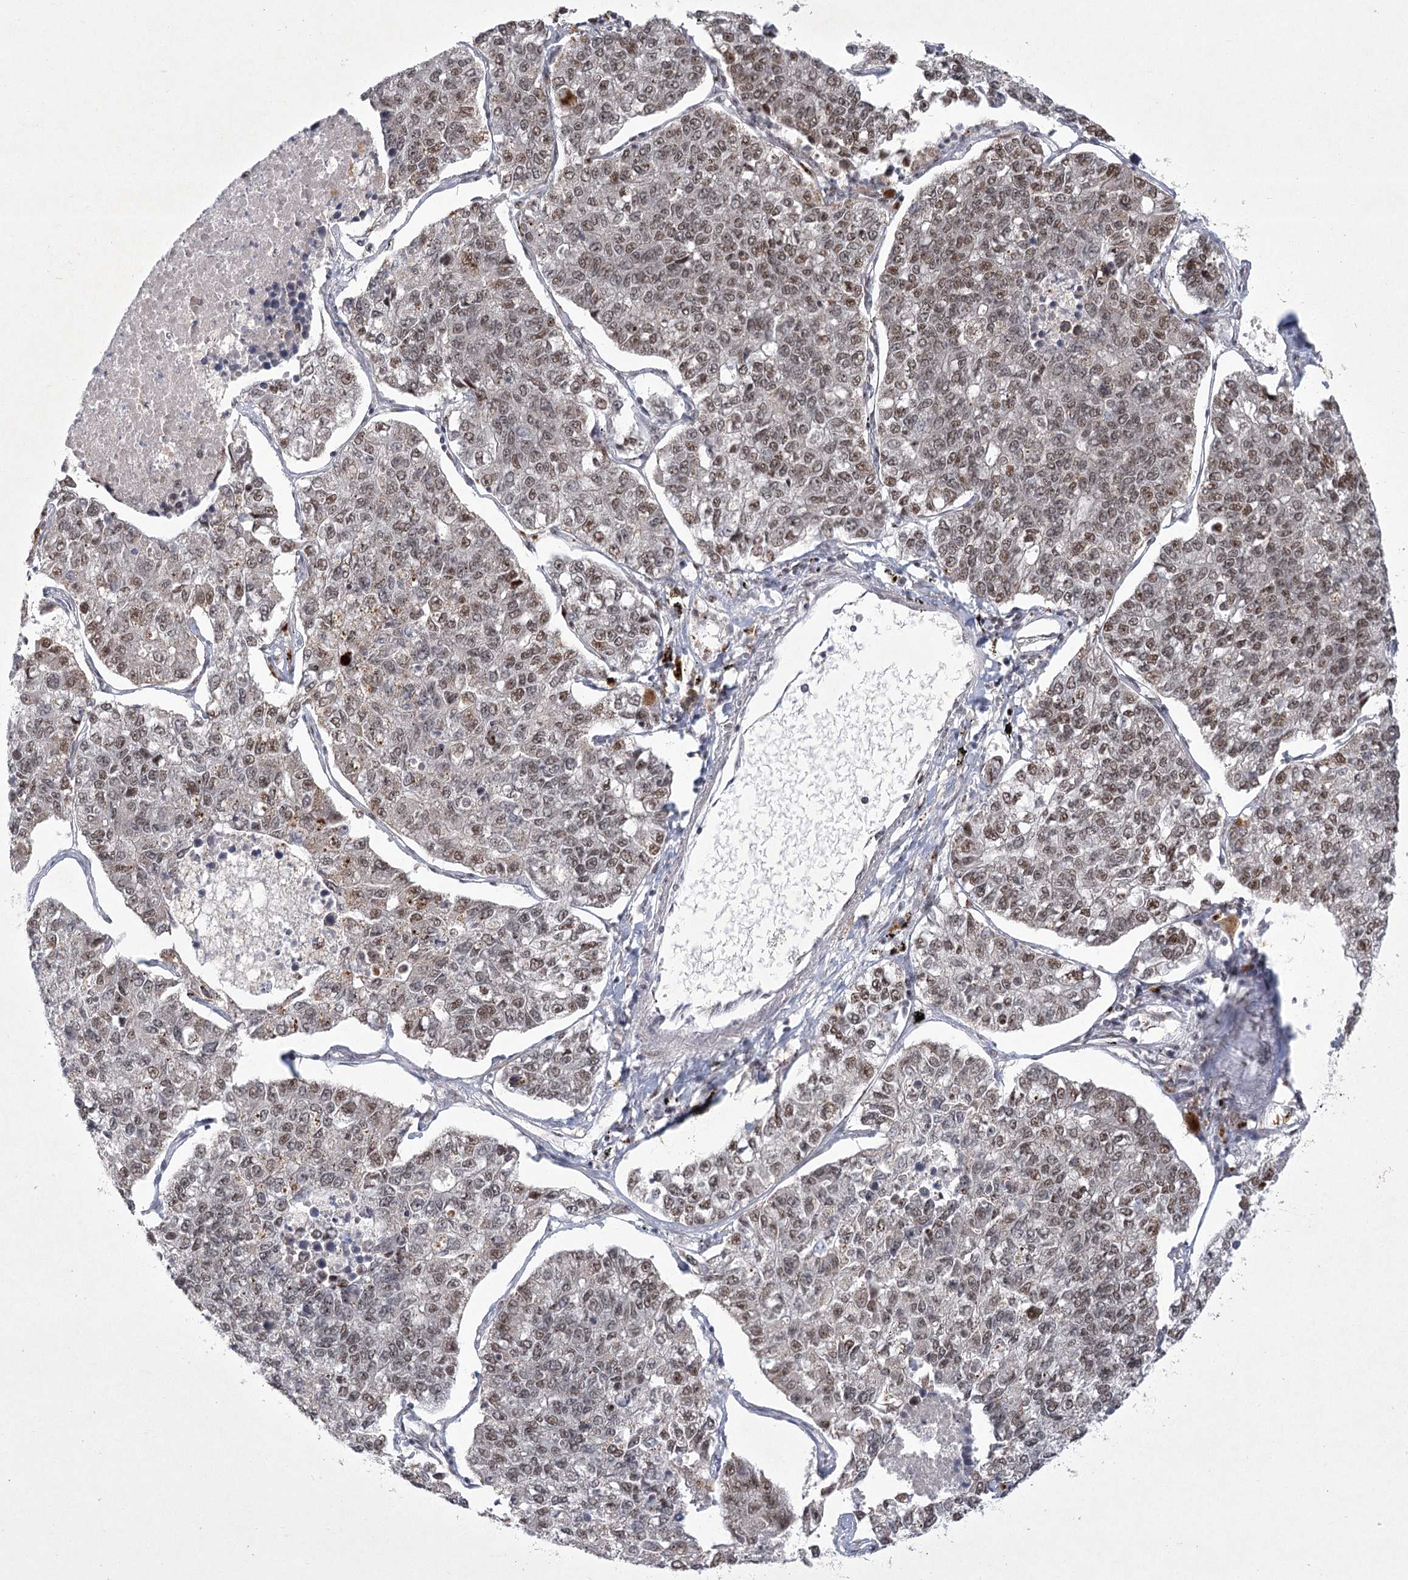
{"staining": {"intensity": "moderate", "quantity": ">75%", "location": "nuclear"}, "tissue": "lung cancer", "cell_type": "Tumor cells", "image_type": "cancer", "snomed": [{"axis": "morphology", "description": "Adenocarcinoma, NOS"}, {"axis": "topography", "description": "Lung"}], "caption": "DAB (3,3'-diaminobenzidine) immunohistochemical staining of human lung adenocarcinoma demonstrates moderate nuclear protein staining in about >75% of tumor cells. (DAB (3,3'-diaminobenzidine) = brown stain, brightfield microscopy at high magnification).", "gene": "CIB4", "patient": {"sex": "male", "age": 49}}